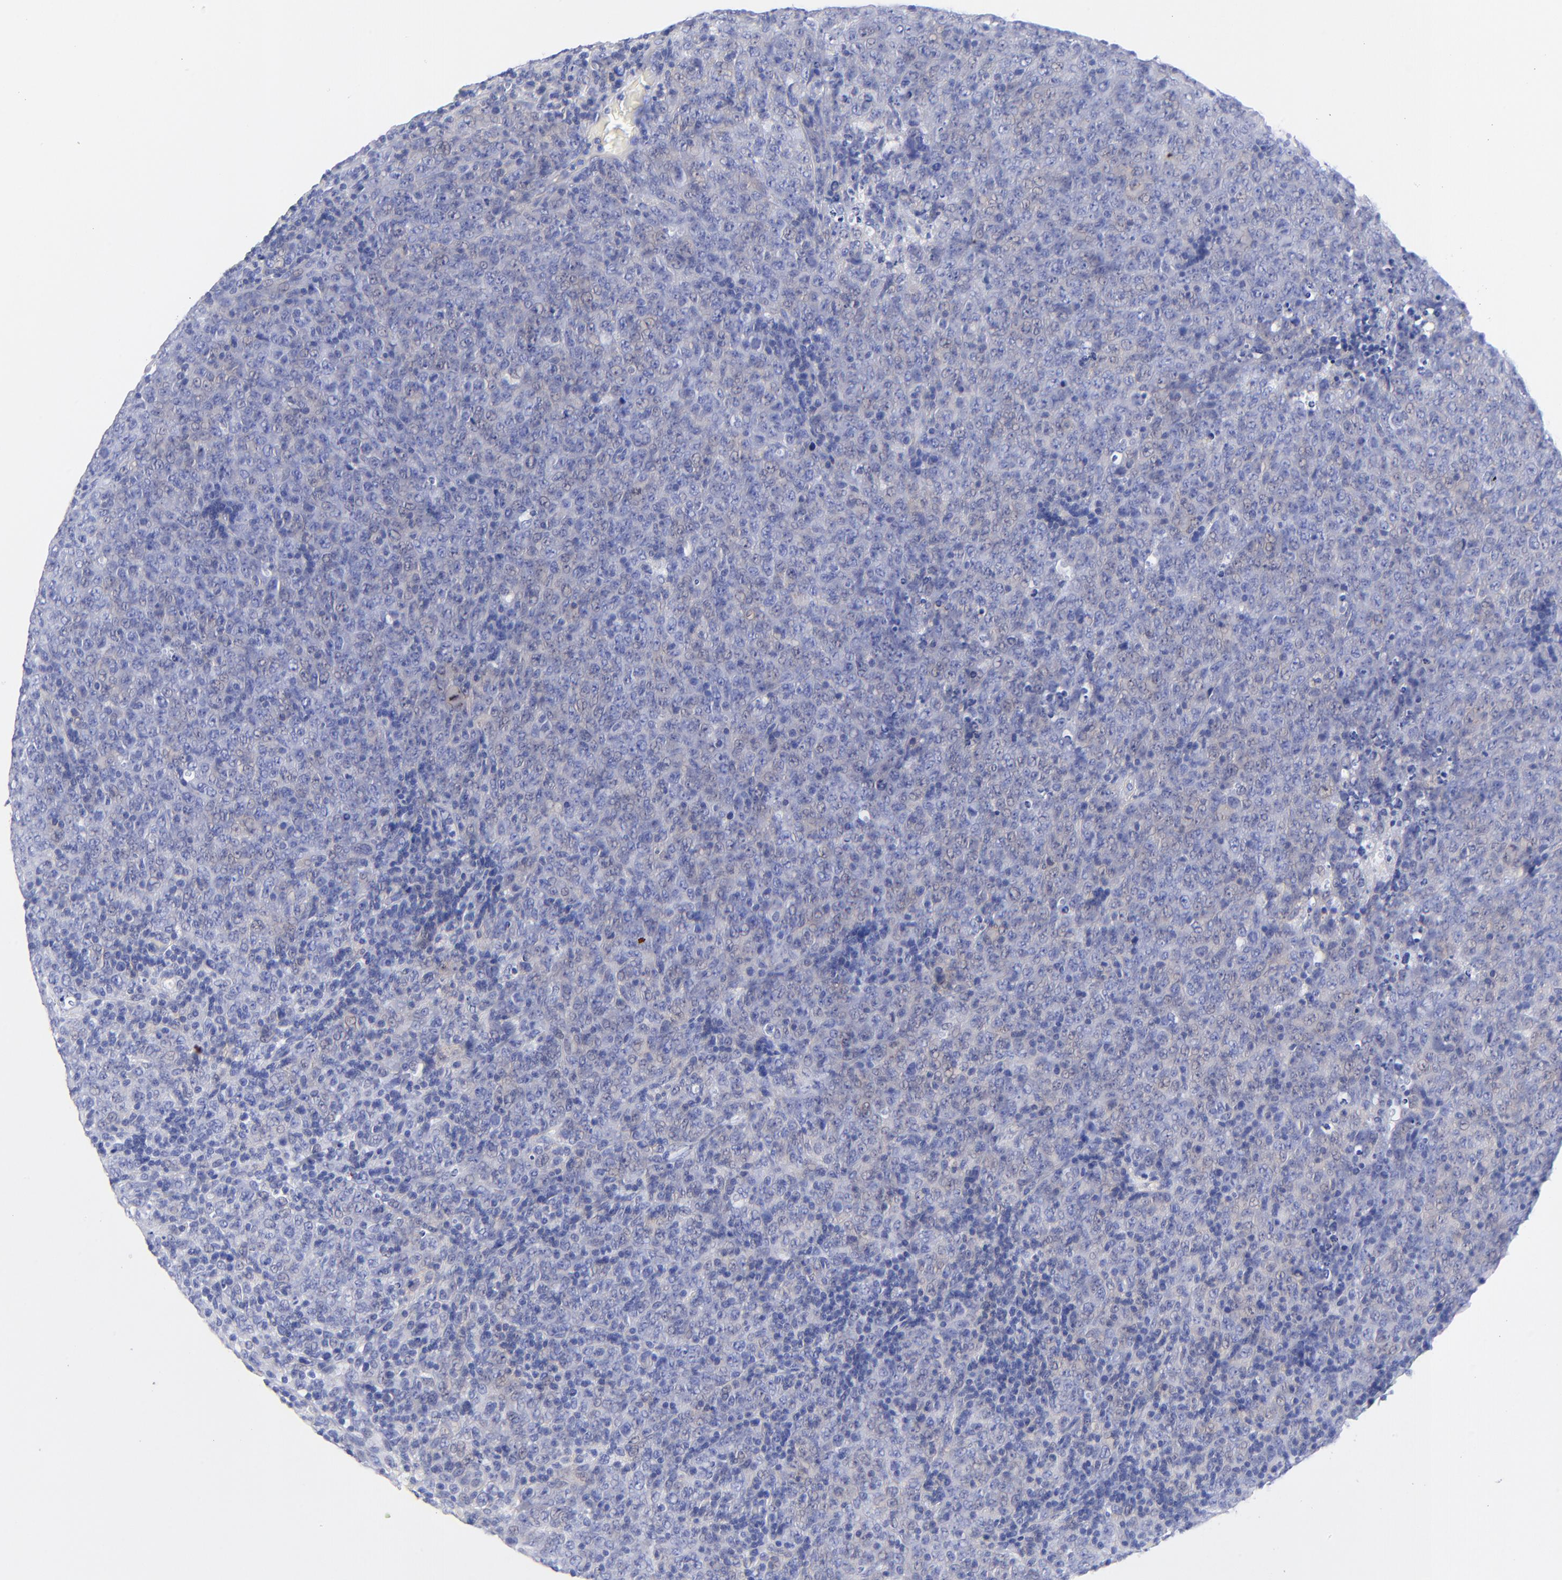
{"staining": {"intensity": "negative", "quantity": "none", "location": "none"}, "tissue": "lymphoma", "cell_type": "Tumor cells", "image_type": "cancer", "snomed": [{"axis": "morphology", "description": "Malignant lymphoma, non-Hodgkin's type, High grade"}, {"axis": "topography", "description": "Tonsil"}], "caption": "Lymphoma was stained to show a protein in brown. There is no significant expression in tumor cells. (Stains: DAB immunohistochemistry with hematoxylin counter stain, Microscopy: brightfield microscopy at high magnification).", "gene": "HORMAD2", "patient": {"sex": "female", "age": 36}}